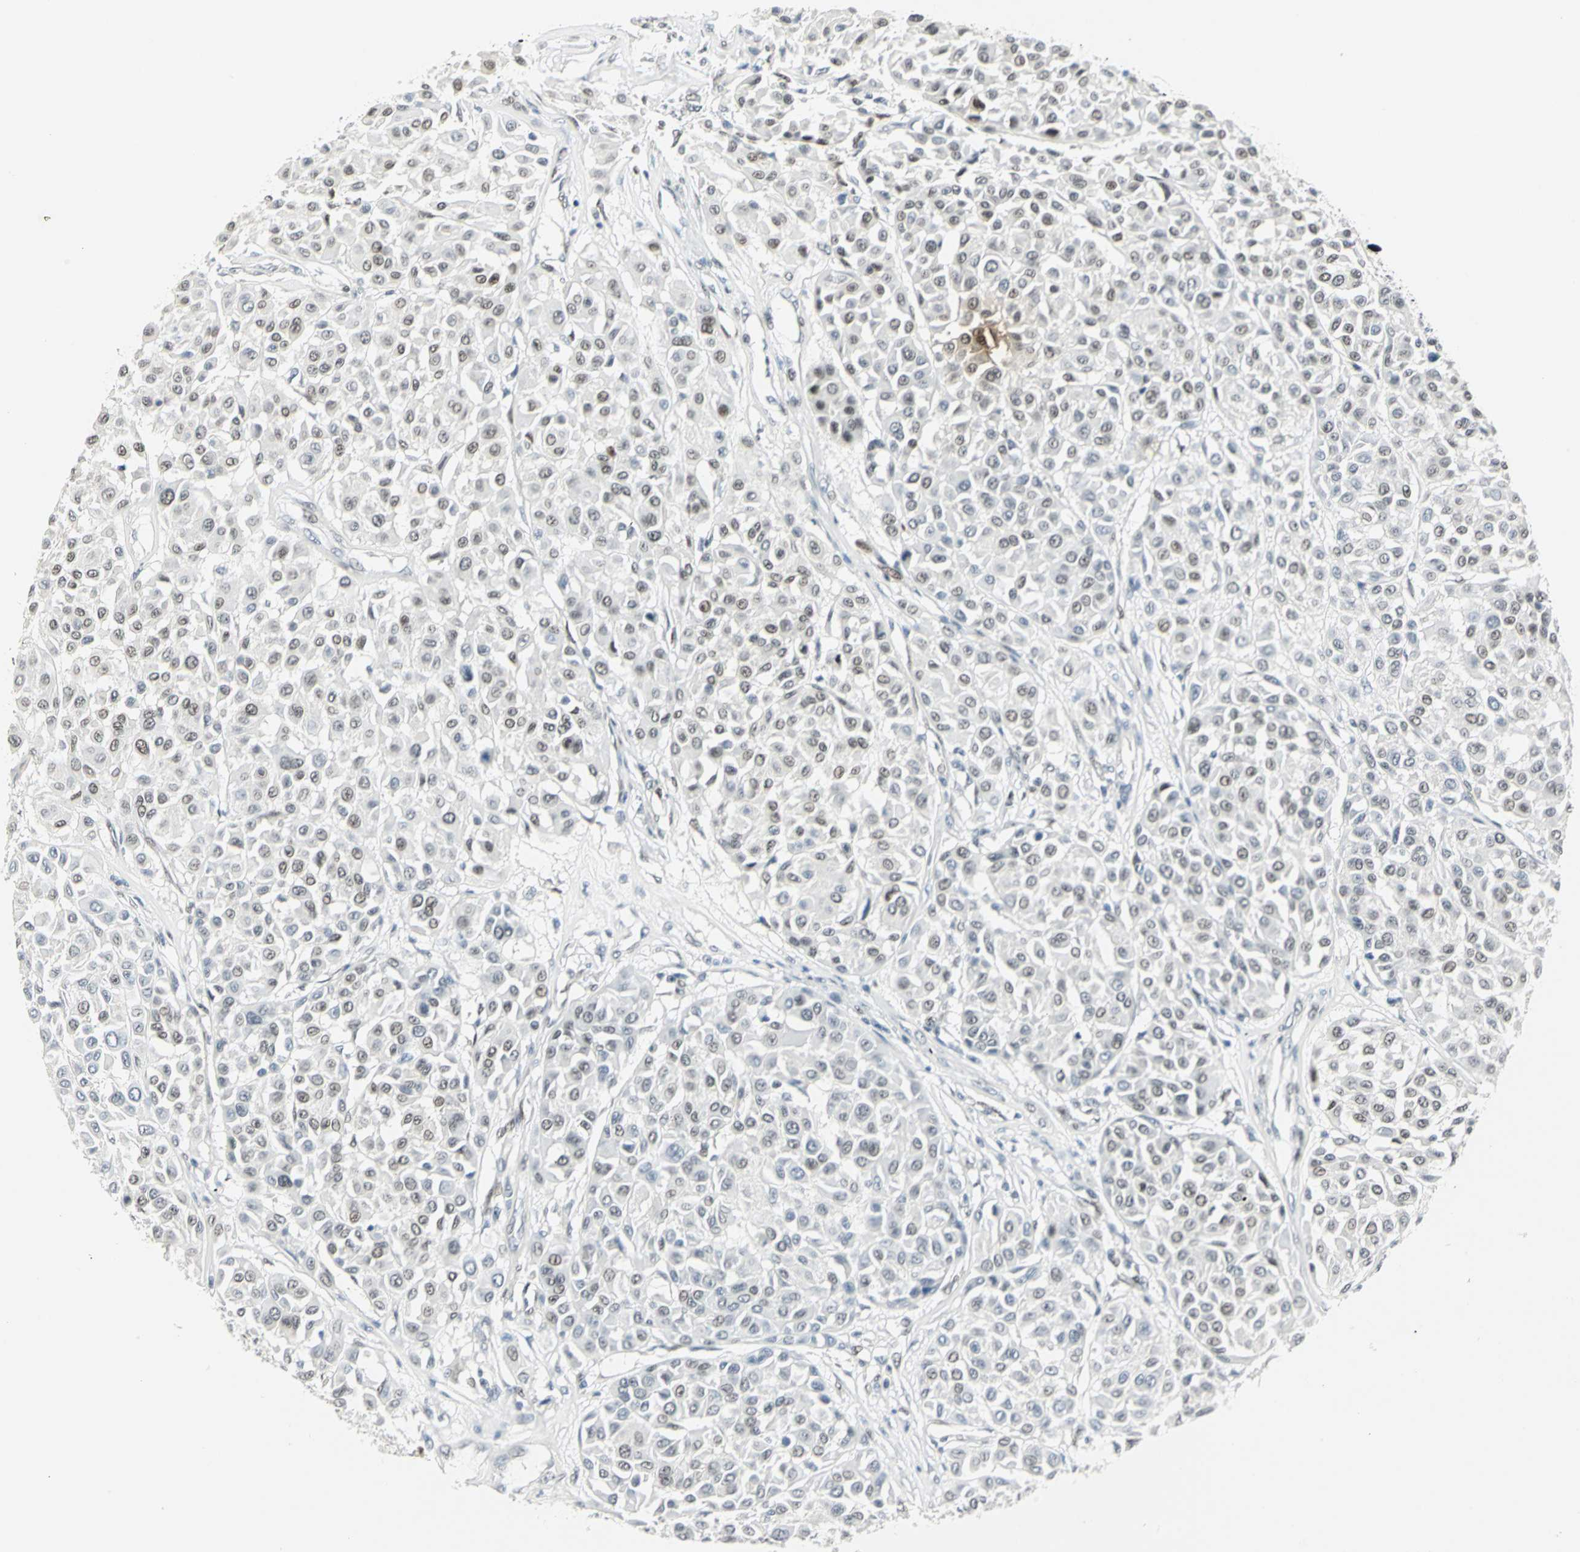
{"staining": {"intensity": "weak", "quantity": ">75%", "location": "nuclear"}, "tissue": "melanoma", "cell_type": "Tumor cells", "image_type": "cancer", "snomed": [{"axis": "morphology", "description": "Malignant melanoma, Metastatic site"}, {"axis": "topography", "description": "Soft tissue"}], "caption": "Malignant melanoma (metastatic site) tissue exhibits weak nuclear staining in about >75% of tumor cells, visualized by immunohistochemistry.", "gene": "MEIS2", "patient": {"sex": "male", "age": 41}}